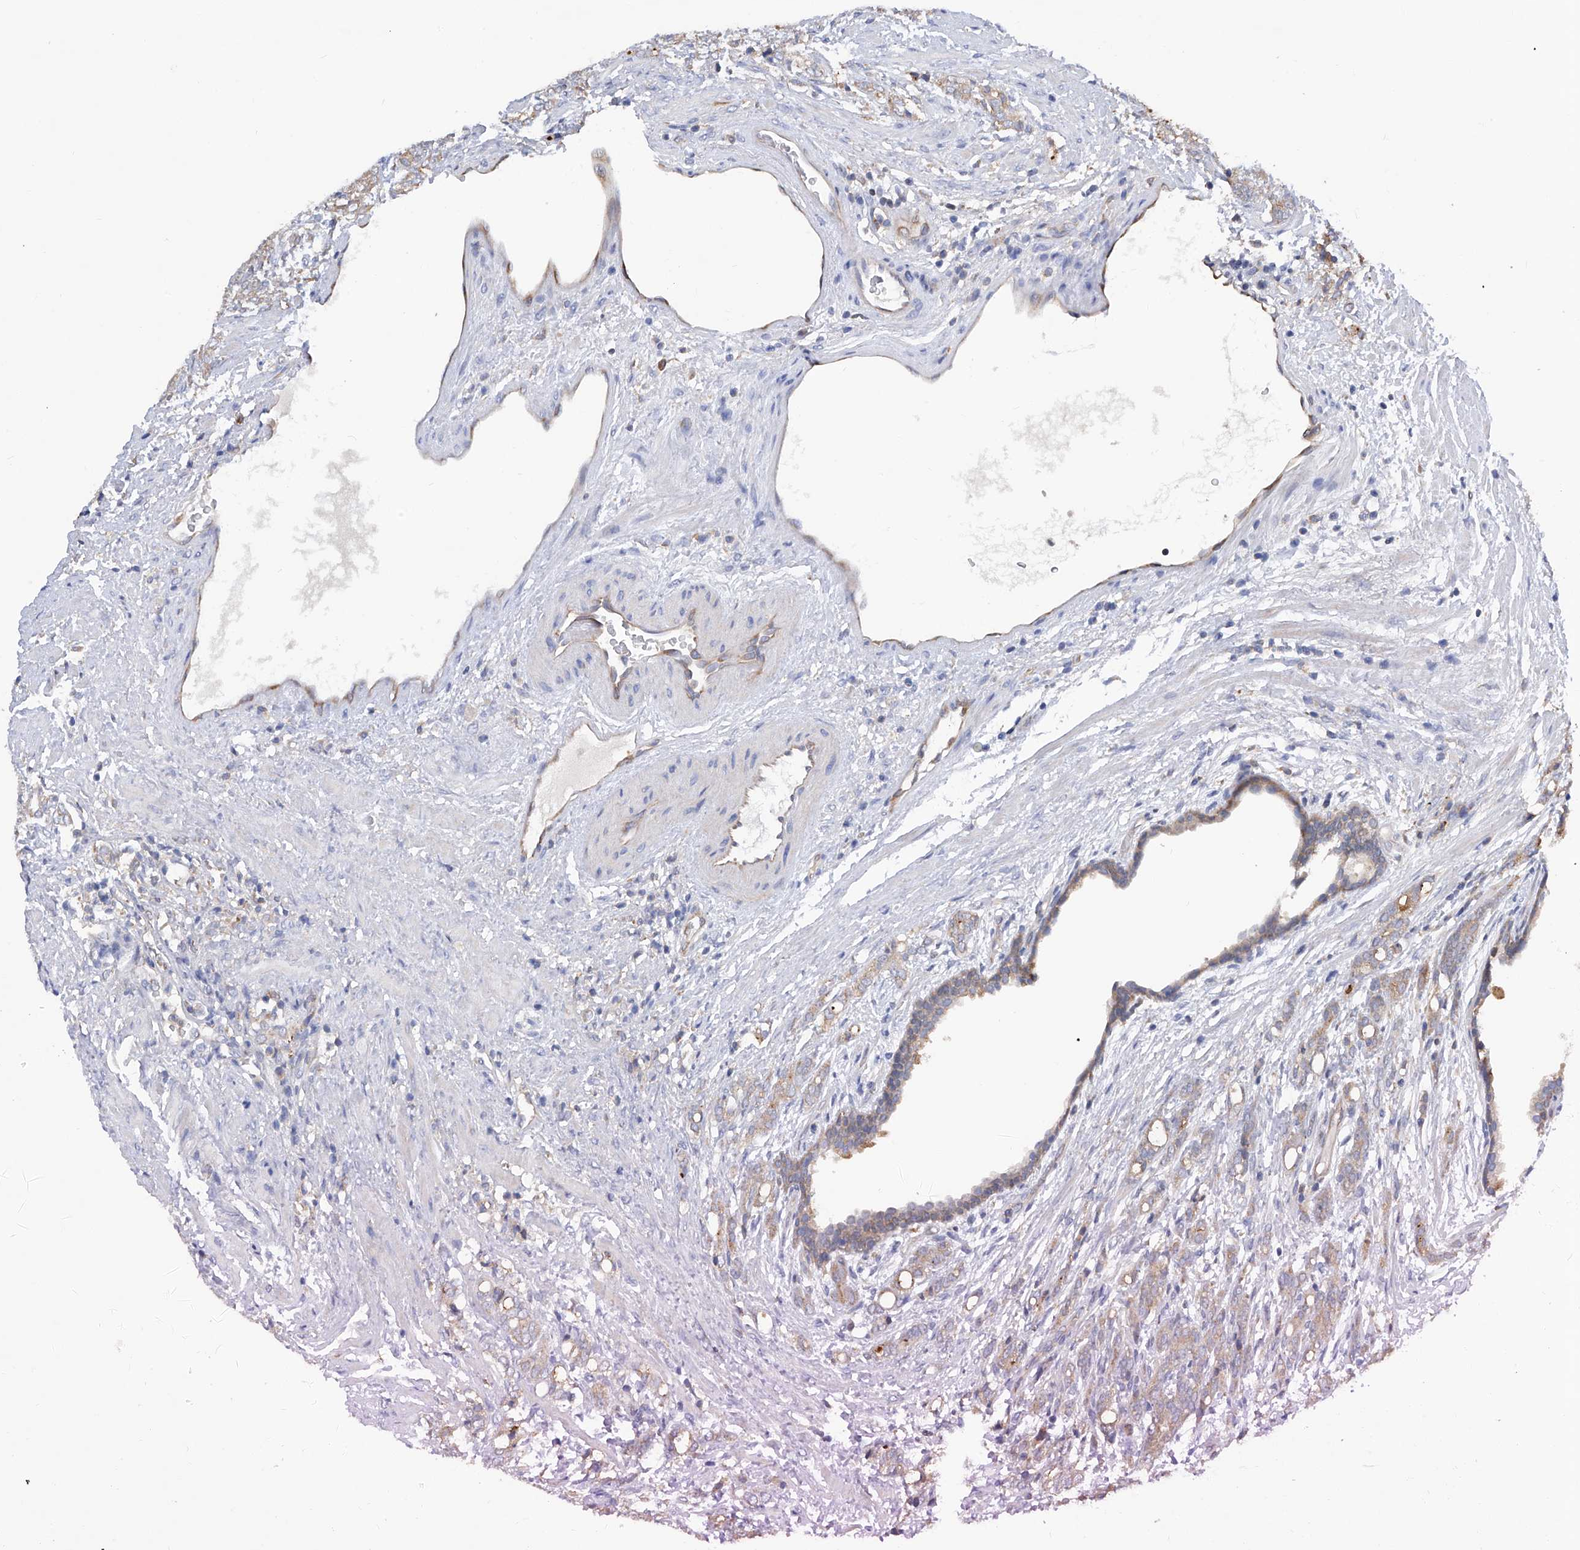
{"staining": {"intensity": "weak", "quantity": "25%-75%", "location": "cytoplasmic/membranous"}, "tissue": "prostate cancer", "cell_type": "Tumor cells", "image_type": "cancer", "snomed": [{"axis": "morphology", "description": "Adenocarcinoma, High grade"}, {"axis": "topography", "description": "Prostate"}], "caption": "Immunohistochemistry (DAB) staining of human adenocarcinoma (high-grade) (prostate) exhibits weak cytoplasmic/membranous protein positivity in about 25%-75% of tumor cells.", "gene": "SPATA20", "patient": {"sex": "male", "age": 57}}